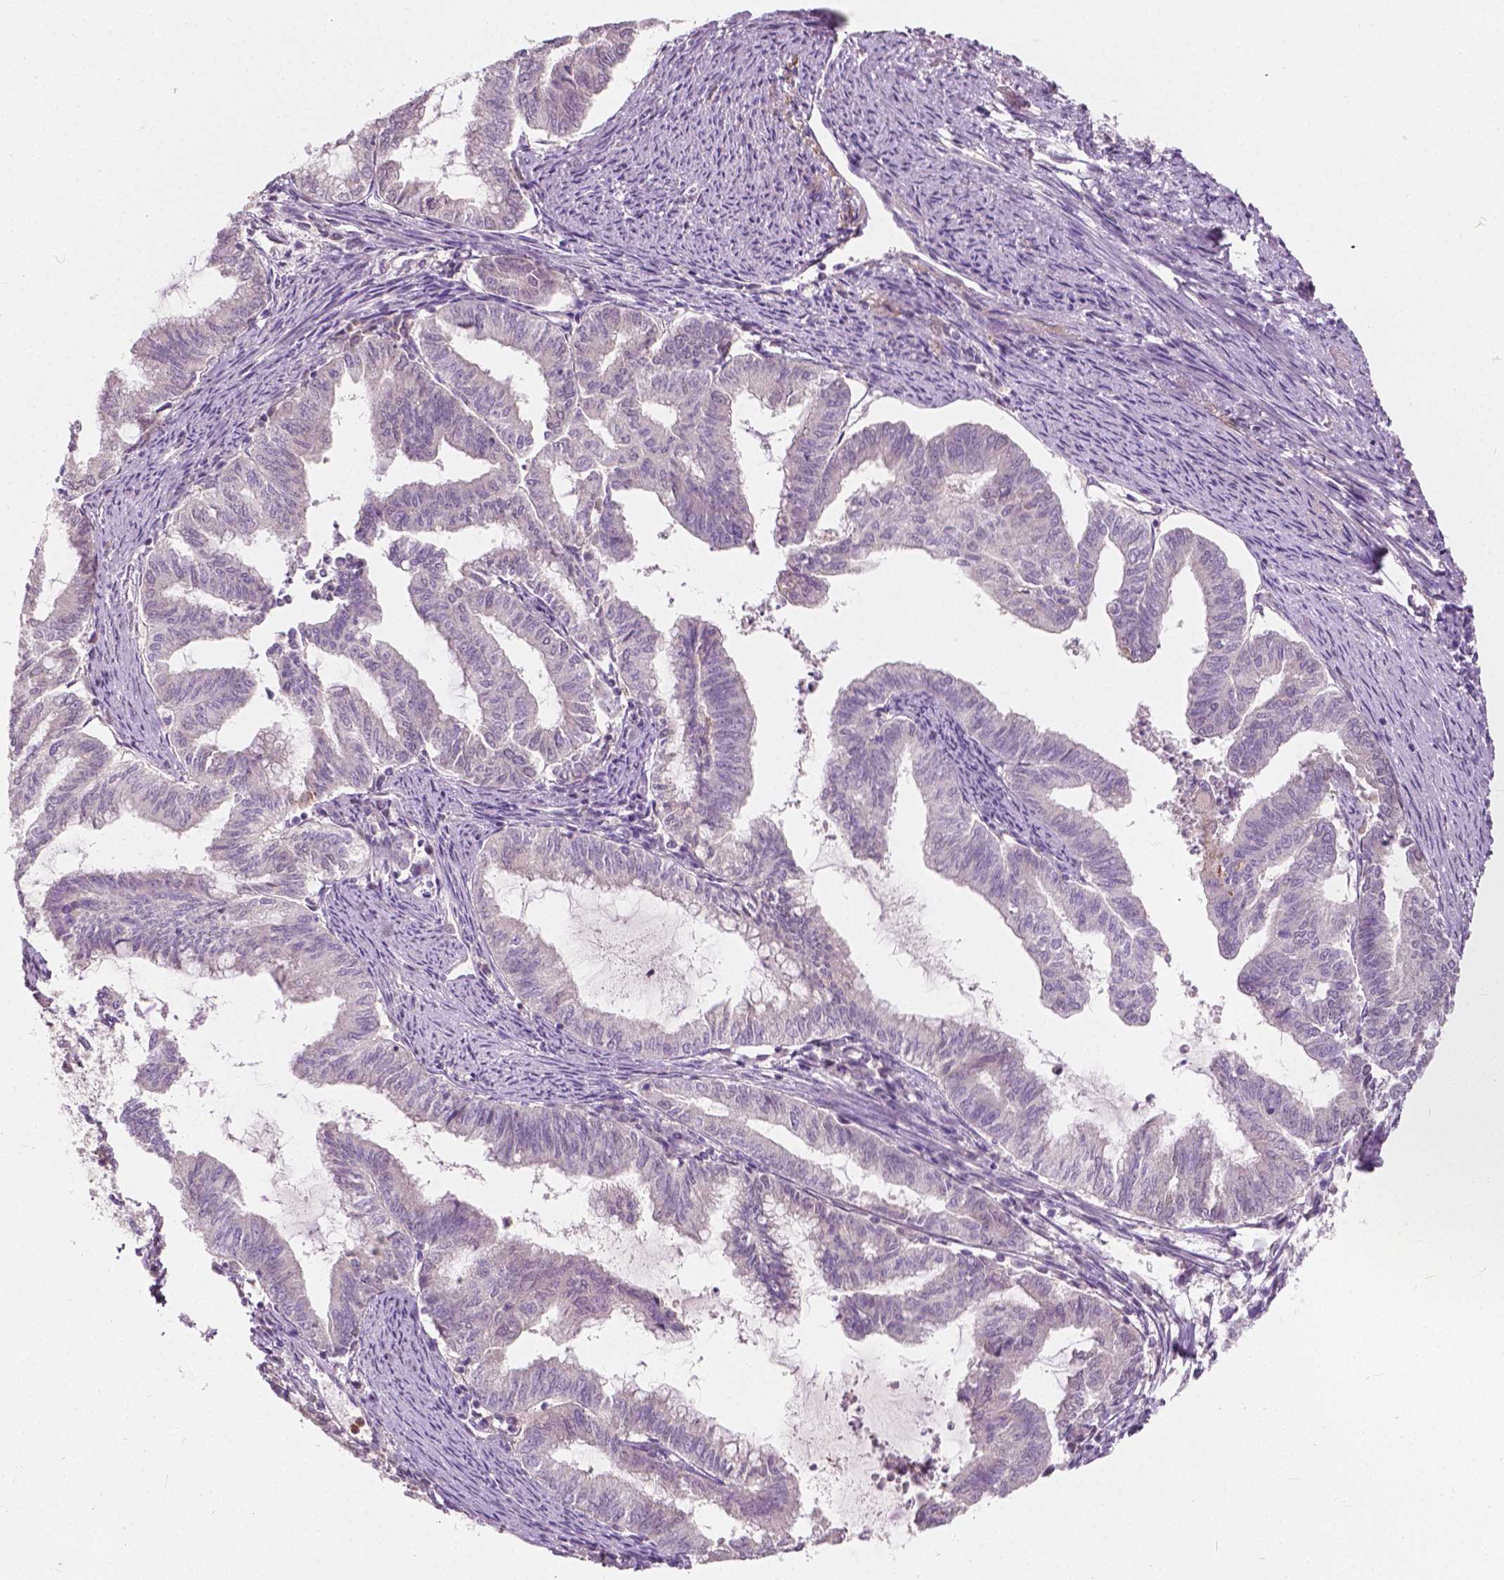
{"staining": {"intensity": "negative", "quantity": "none", "location": "none"}, "tissue": "endometrial cancer", "cell_type": "Tumor cells", "image_type": "cancer", "snomed": [{"axis": "morphology", "description": "Adenocarcinoma, NOS"}, {"axis": "topography", "description": "Endometrium"}], "caption": "Tumor cells are negative for protein expression in human adenocarcinoma (endometrial).", "gene": "DLX6", "patient": {"sex": "female", "age": 79}}